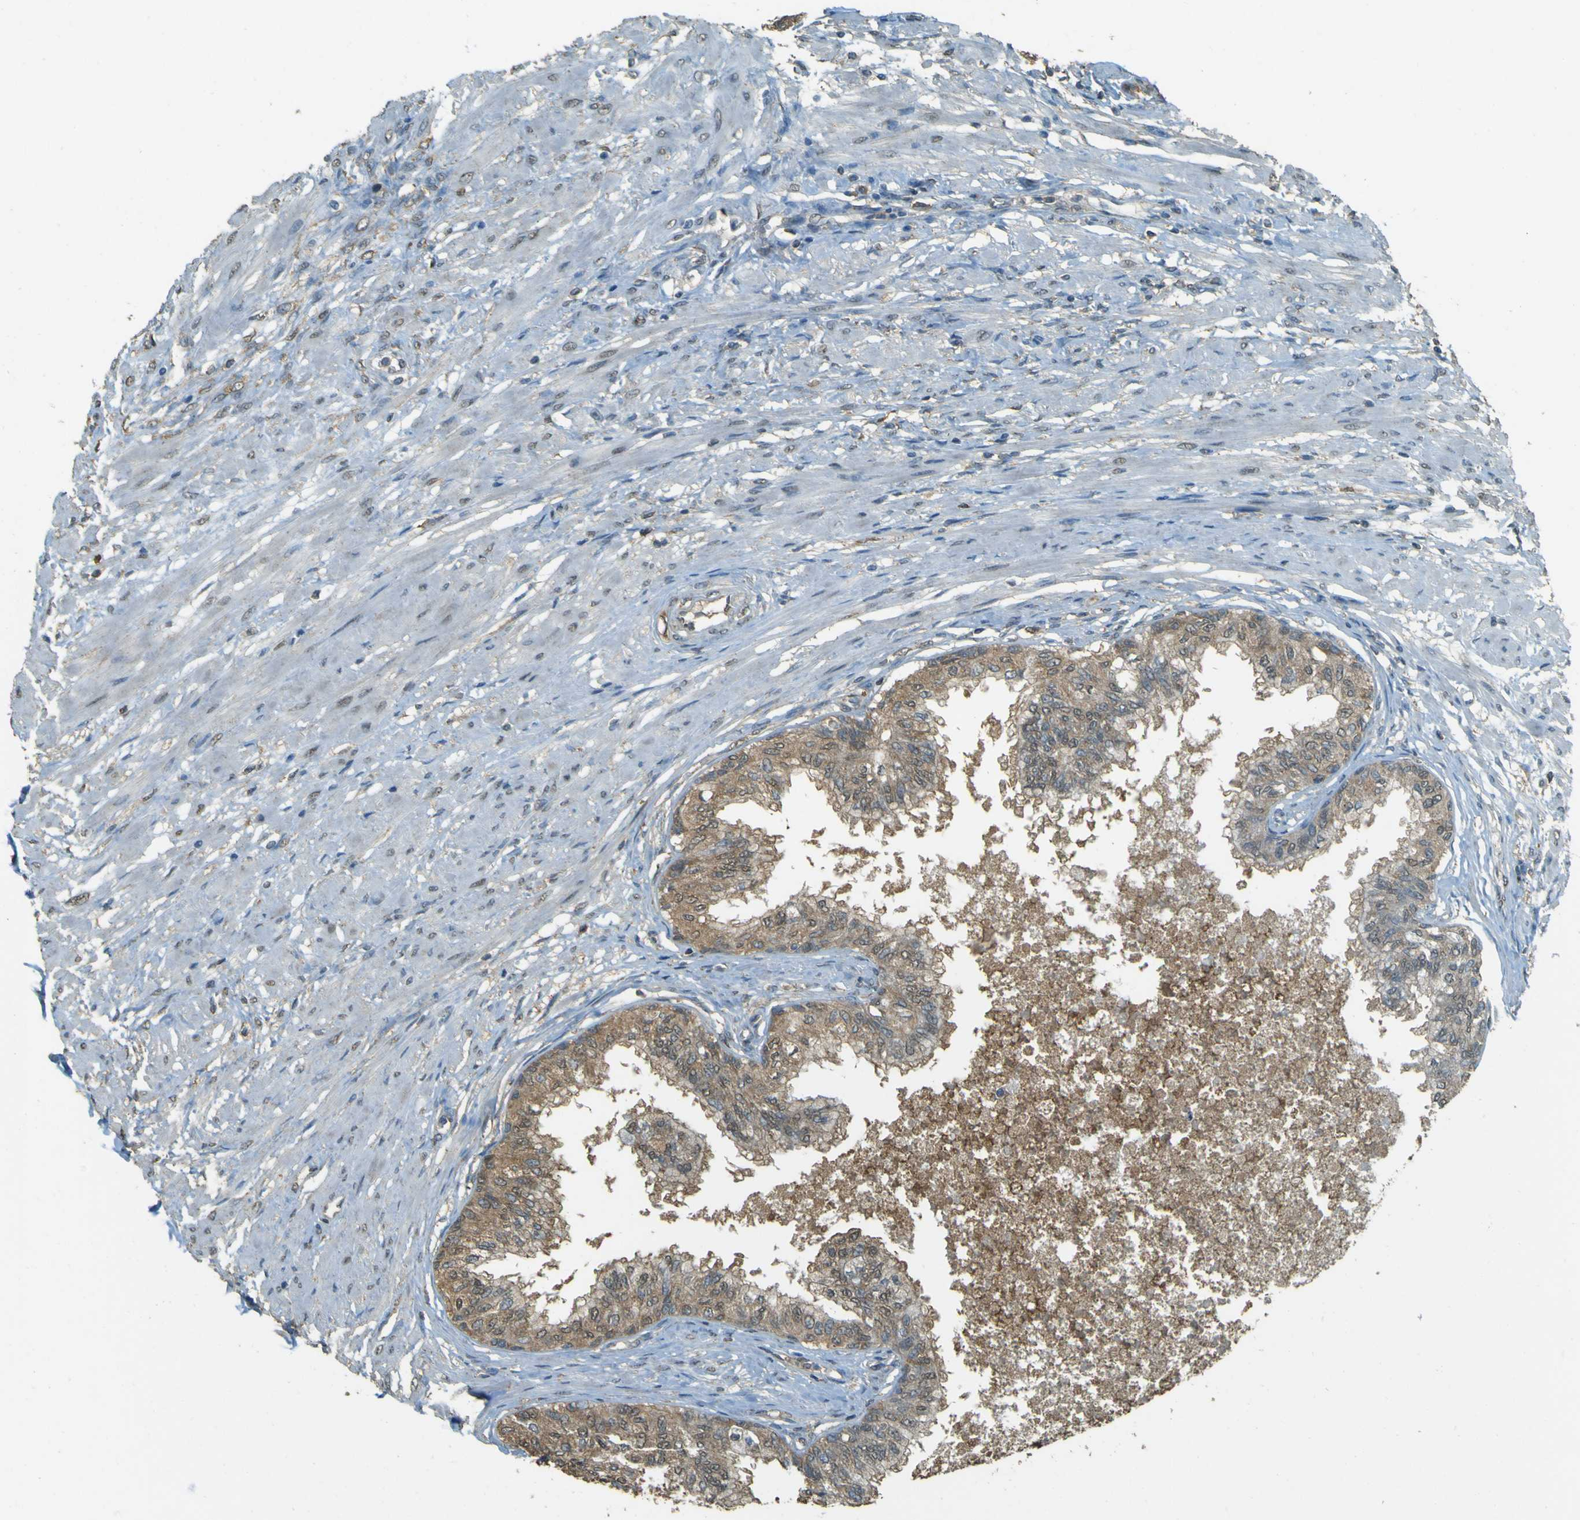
{"staining": {"intensity": "moderate", "quantity": ">75%", "location": "cytoplasmic/membranous"}, "tissue": "prostate", "cell_type": "Glandular cells", "image_type": "normal", "snomed": [{"axis": "morphology", "description": "Normal tissue, NOS"}, {"axis": "topography", "description": "Prostate"}, {"axis": "topography", "description": "Seminal veicle"}], "caption": "Protein staining demonstrates moderate cytoplasmic/membranous staining in approximately >75% of glandular cells in normal prostate.", "gene": "GOLGA1", "patient": {"sex": "male", "age": 60}}